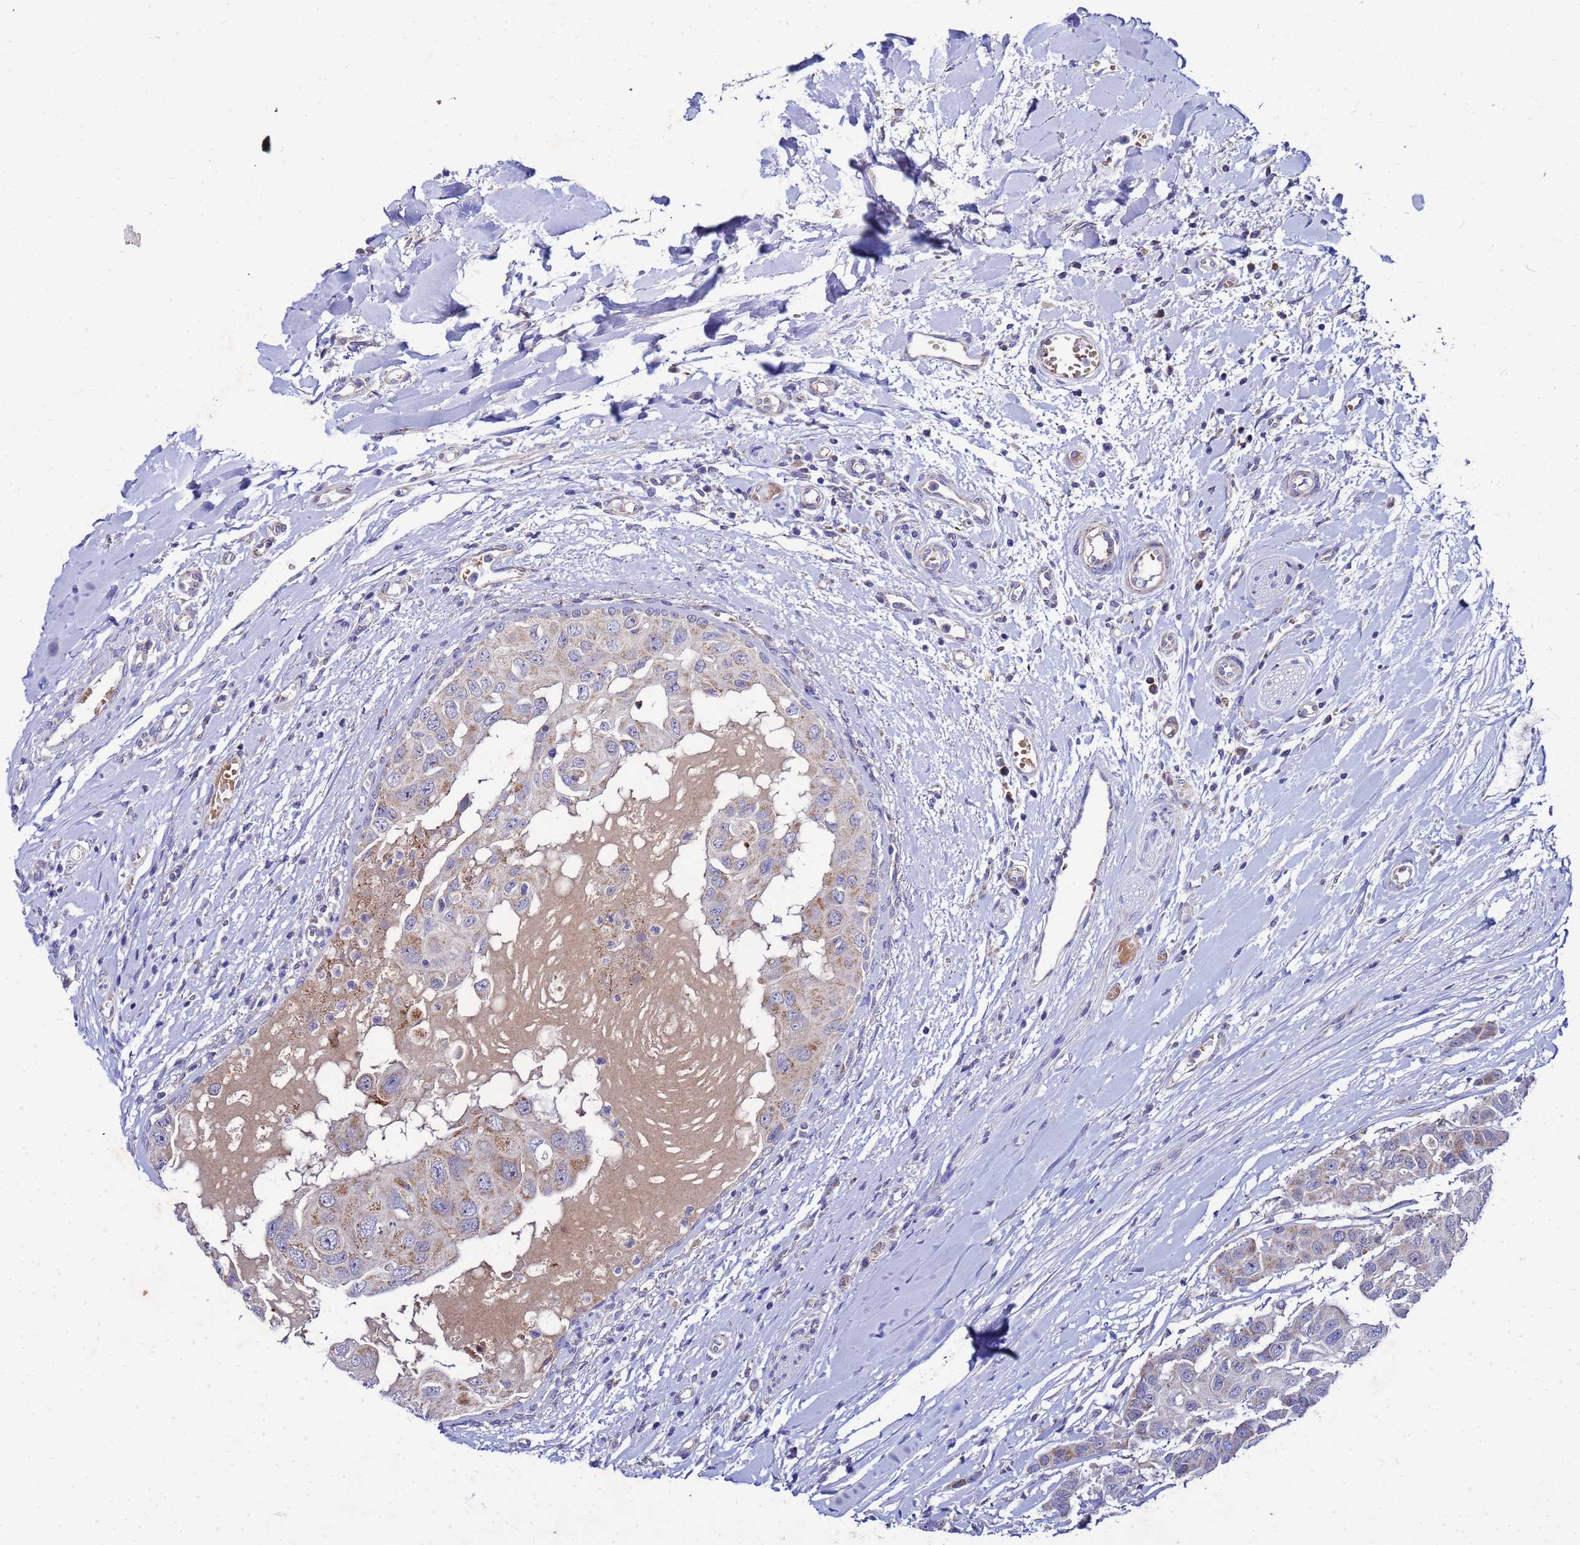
{"staining": {"intensity": "moderate", "quantity": "25%-75%", "location": "cytoplasmic/membranous"}, "tissue": "head and neck cancer", "cell_type": "Tumor cells", "image_type": "cancer", "snomed": [{"axis": "morphology", "description": "Adenocarcinoma, NOS"}, {"axis": "morphology", "description": "Adenocarcinoma, metastatic, NOS"}, {"axis": "topography", "description": "Head-Neck"}], "caption": "A medium amount of moderate cytoplasmic/membranous positivity is present in about 25%-75% of tumor cells in head and neck adenocarcinoma tissue.", "gene": "FAHD2A", "patient": {"sex": "male", "age": 75}}